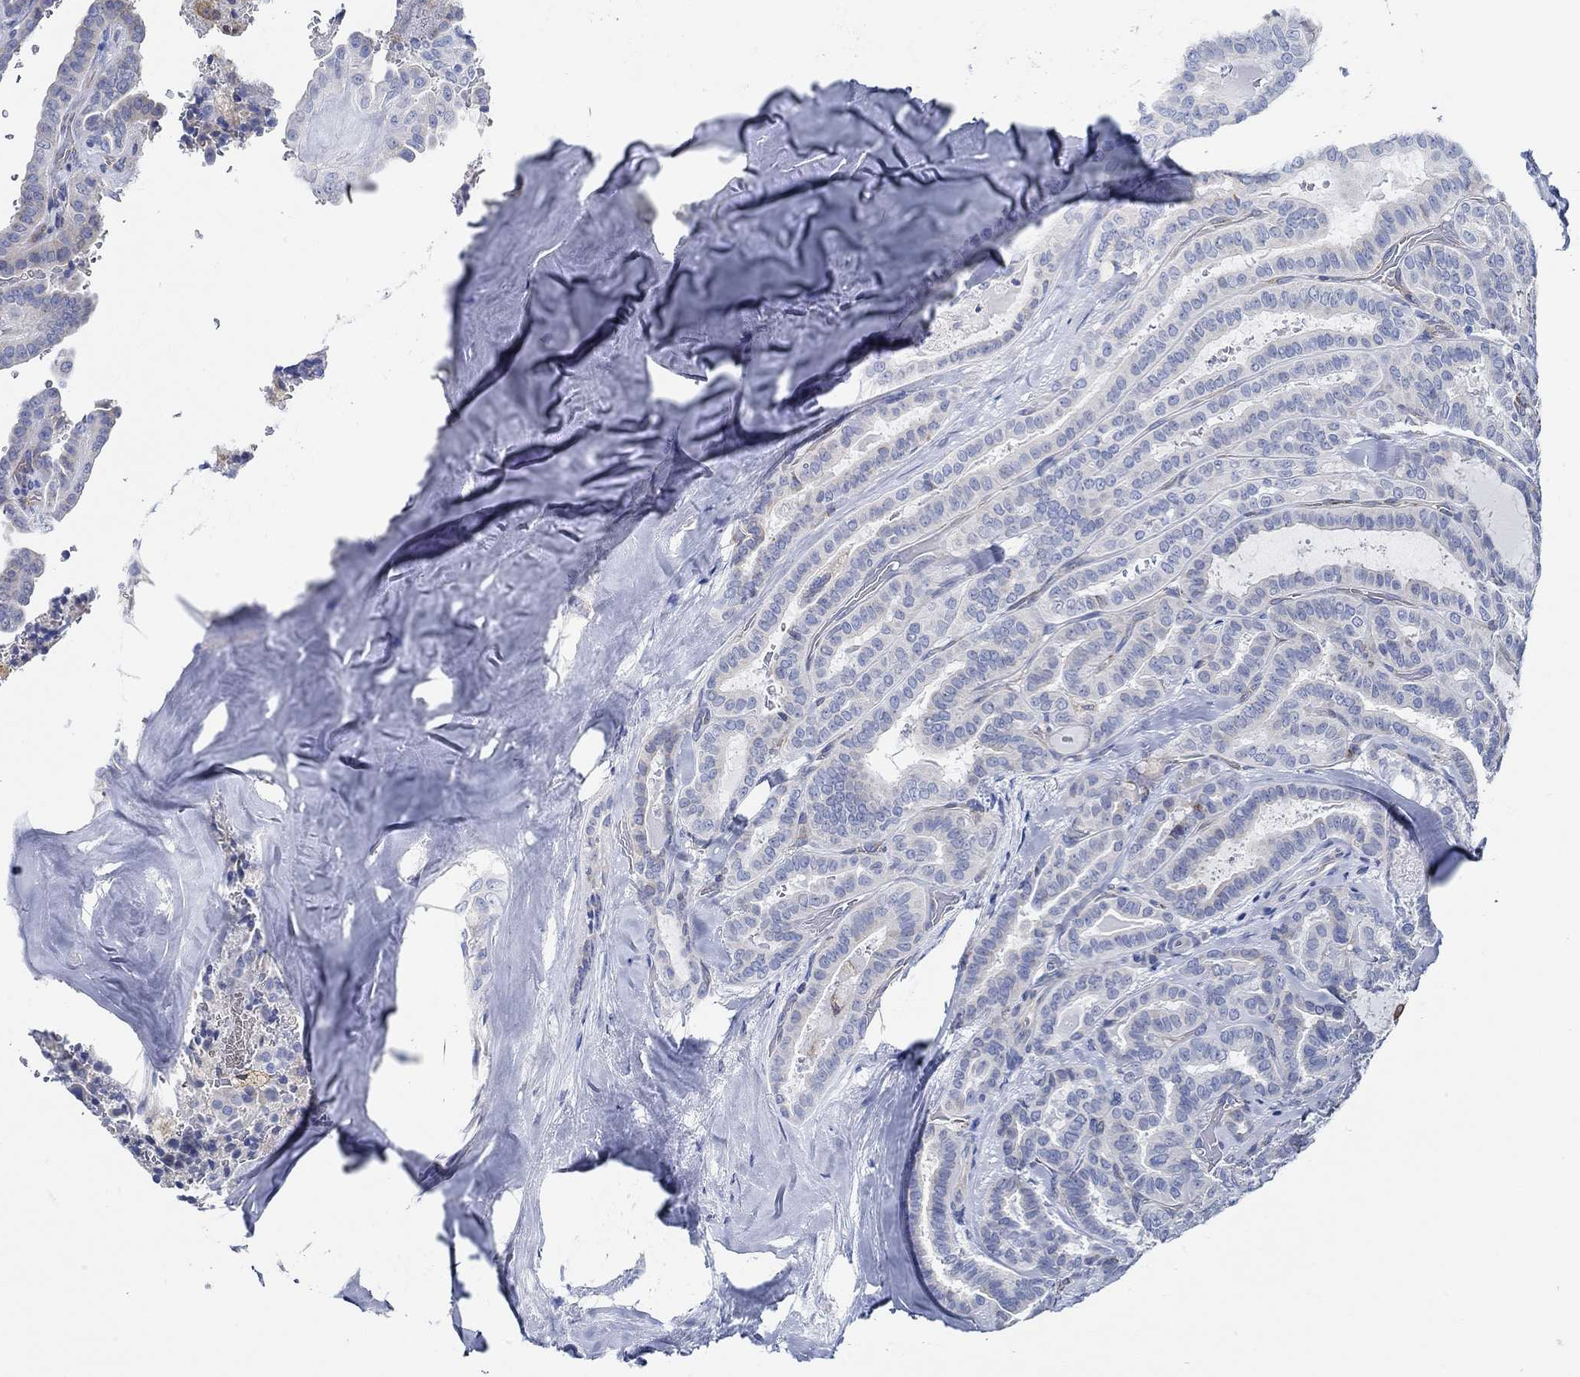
{"staining": {"intensity": "weak", "quantity": "<25%", "location": "cytoplasmic/membranous"}, "tissue": "thyroid cancer", "cell_type": "Tumor cells", "image_type": "cancer", "snomed": [{"axis": "morphology", "description": "Papillary adenocarcinoma, NOS"}, {"axis": "topography", "description": "Thyroid gland"}], "caption": "IHC photomicrograph of neoplastic tissue: thyroid cancer stained with DAB (3,3'-diaminobenzidine) exhibits no significant protein expression in tumor cells.", "gene": "HECW2", "patient": {"sex": "female", "age": 39}}